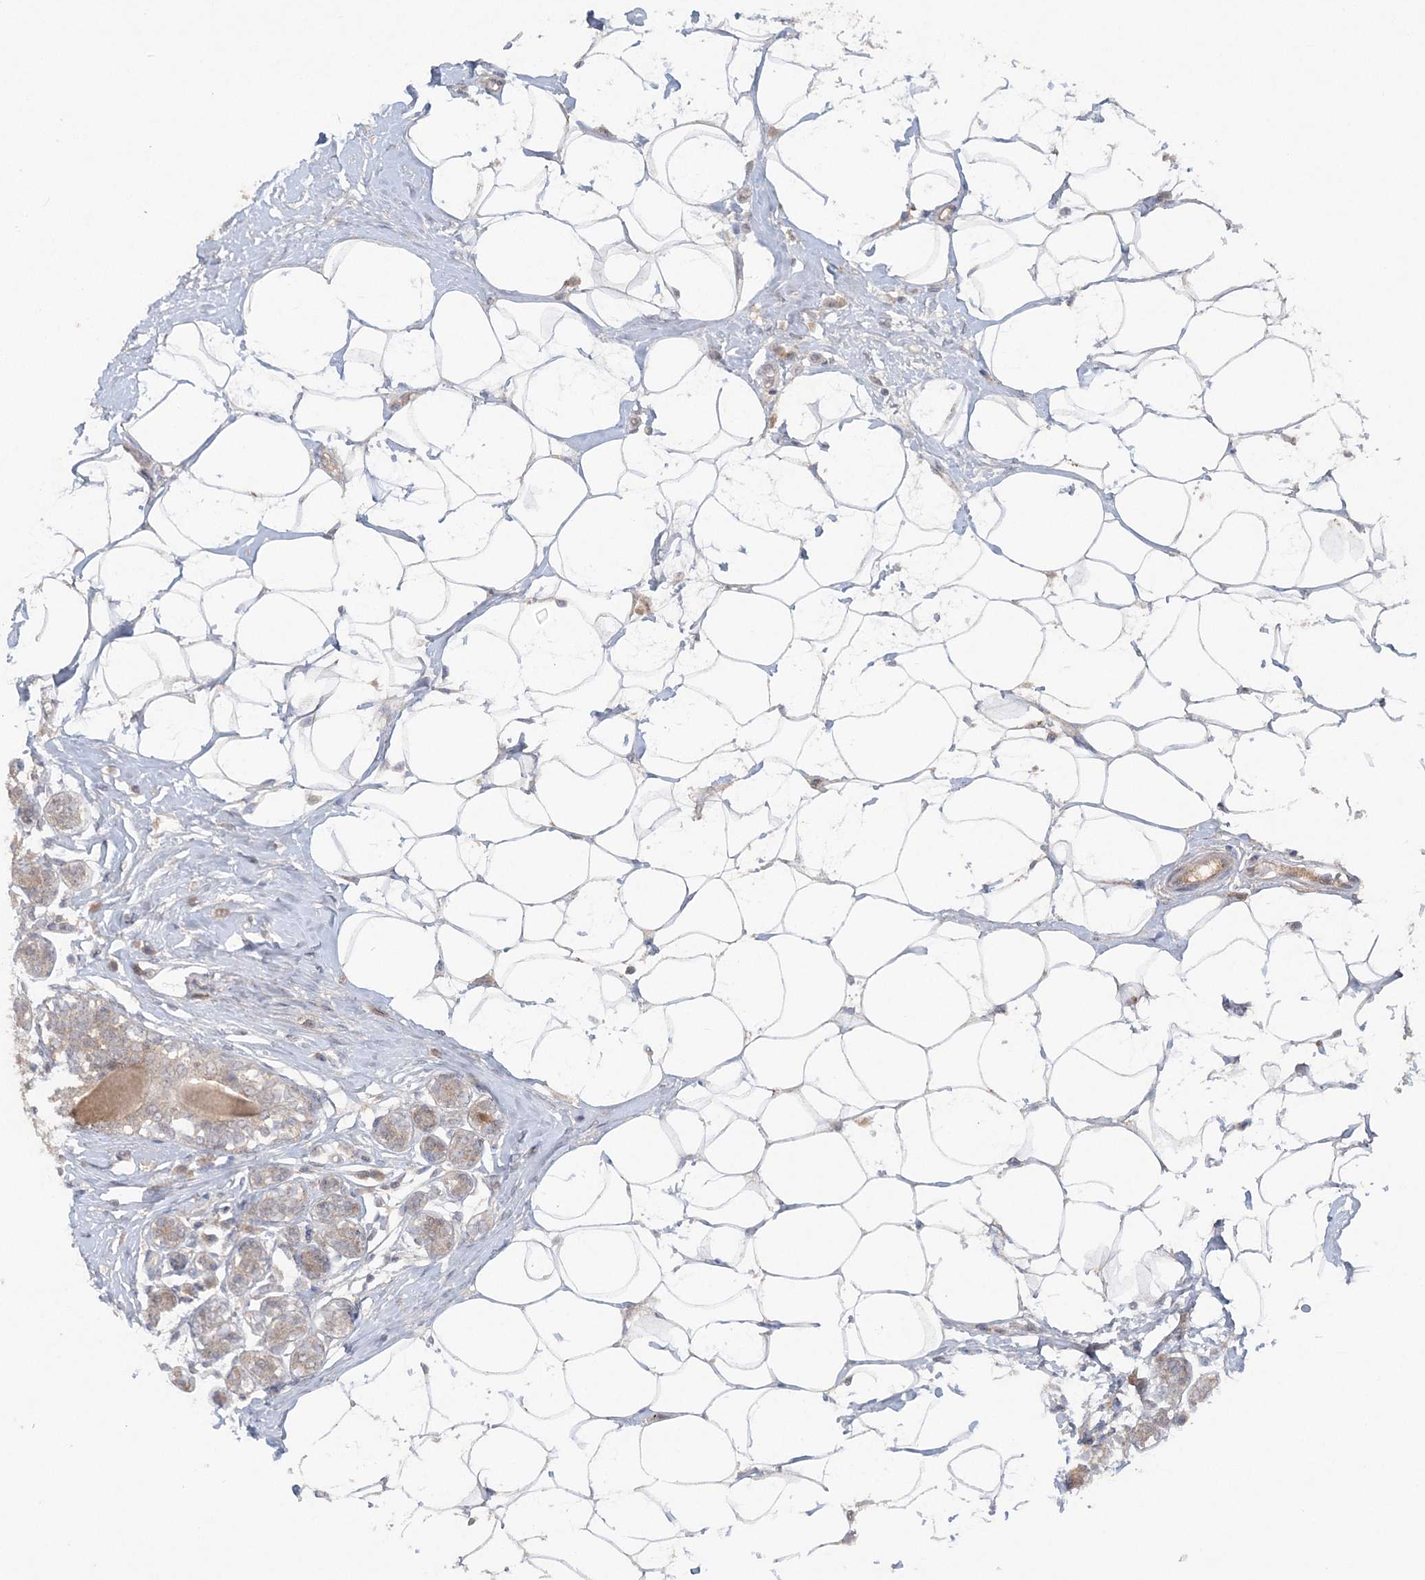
{"staining": {"intensity": "weak", "quantity": "<25%", "location": "cytoplasmic/membranous"}, "tissue": "breast cancer", "cell_type": "Tumor cells", "image_type": "cancer", "snomed": [{"axis": "morphology", "description": "Normal tissue, NOS"}, {"axis": "morphology", "description": "Duct carcinoma"}, {"axis": "topography", "description": "Breast"}], "caption": "Breast invasive ductal carcinoma was stained to show a protein in brown. There is no significant expression in tumor cells. (Stains: DAB immunohistochemistry with hematoxylin counter stain, Microscopy: brightfield microscopy at high magnification).", "gene": "C1RL", "patient": {"sex": "female", "age": 39}}